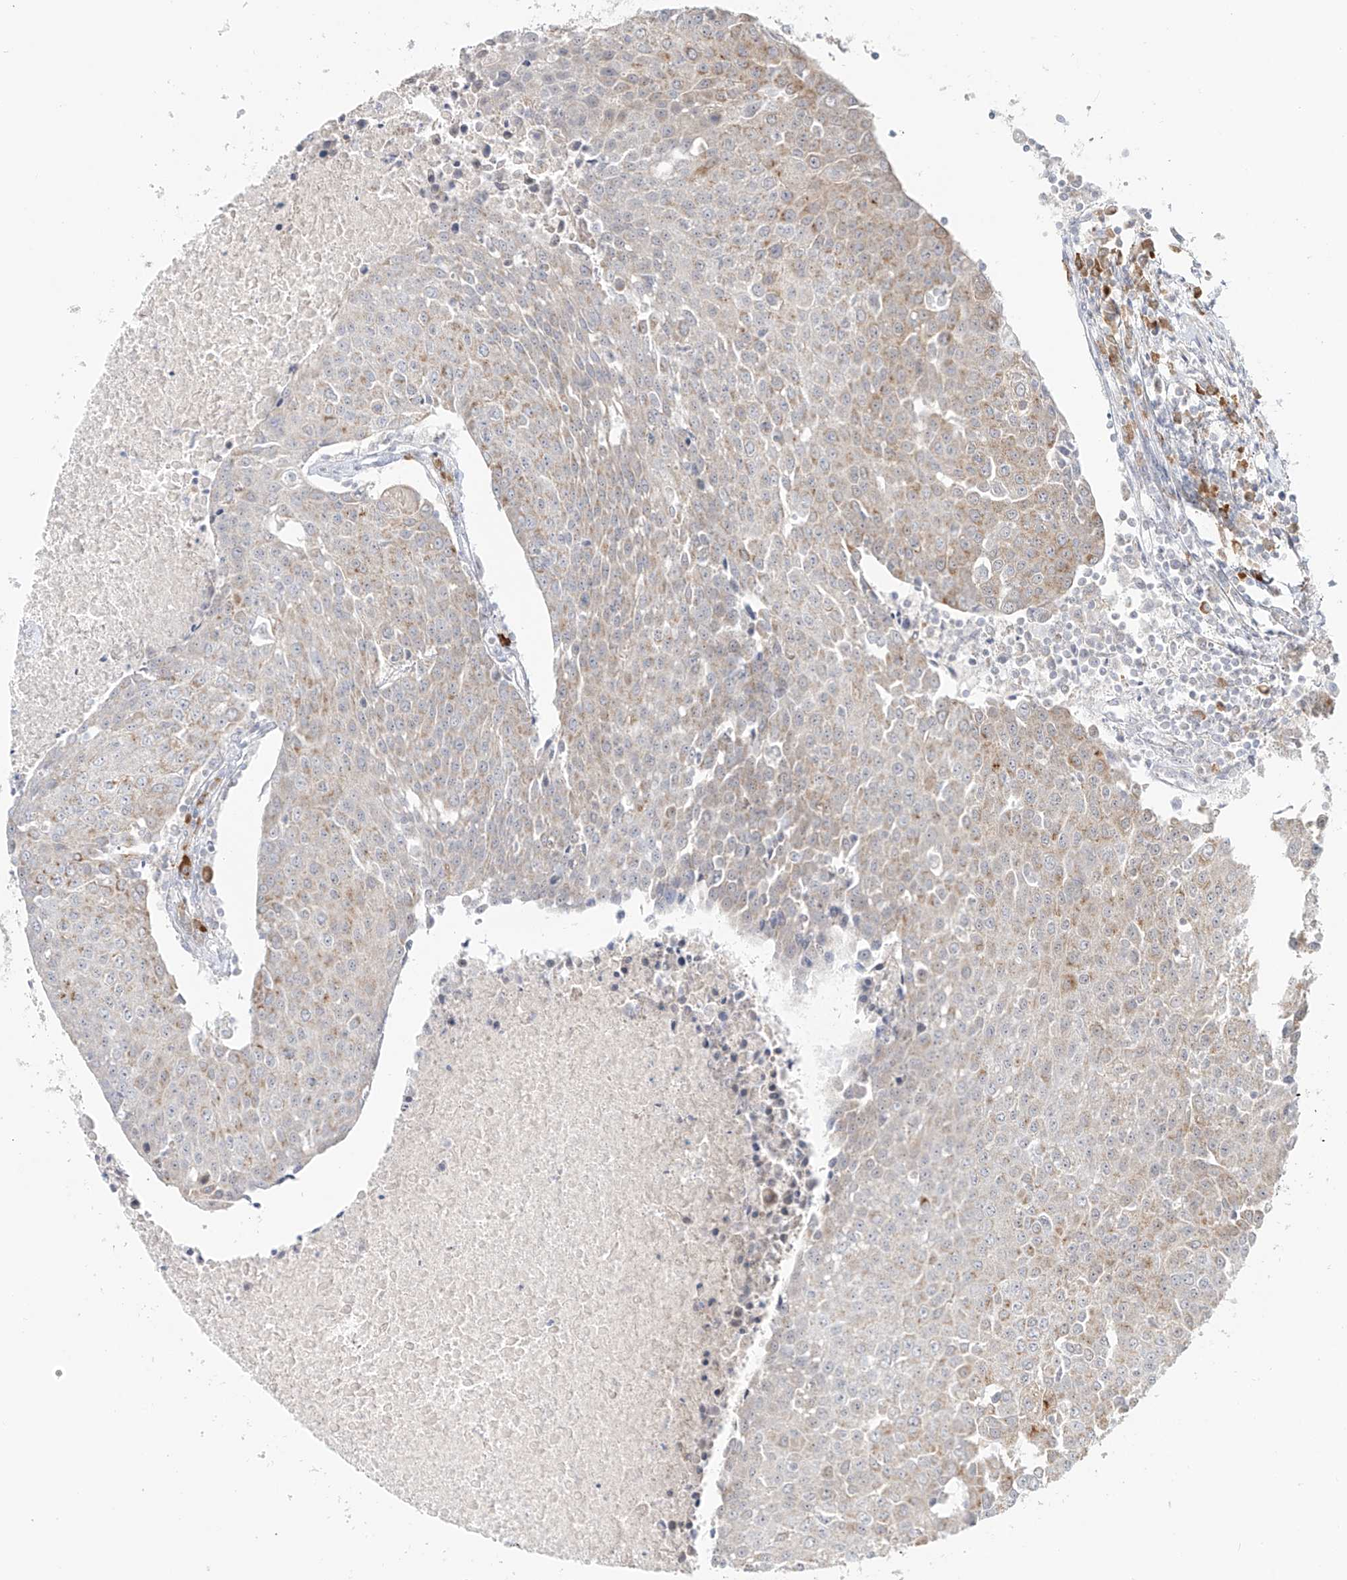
{"staining": {"intensity": "weak", "quantity": "25%-75%", "location": "cytoplasmic/membranous"}, "tissue": "urothelial cancer", "cell_type": "Tumor cells", "image_type": "cancer", "snomed": [{"axis": "morphology", "description": "Urothelial carcinoma, High grade"}, {"axis": "topography", "description": "Urinary bladder"}], "caption": "IHC histopathology image of human urothelial cancer stained for a protein (brown), which demonstrates low levels of weak cytoplasmic/membranous staining in about 25%-75% of tumor cells.", "gene": "BSDC1", "patient": {"sex": "female", "age": 85}}